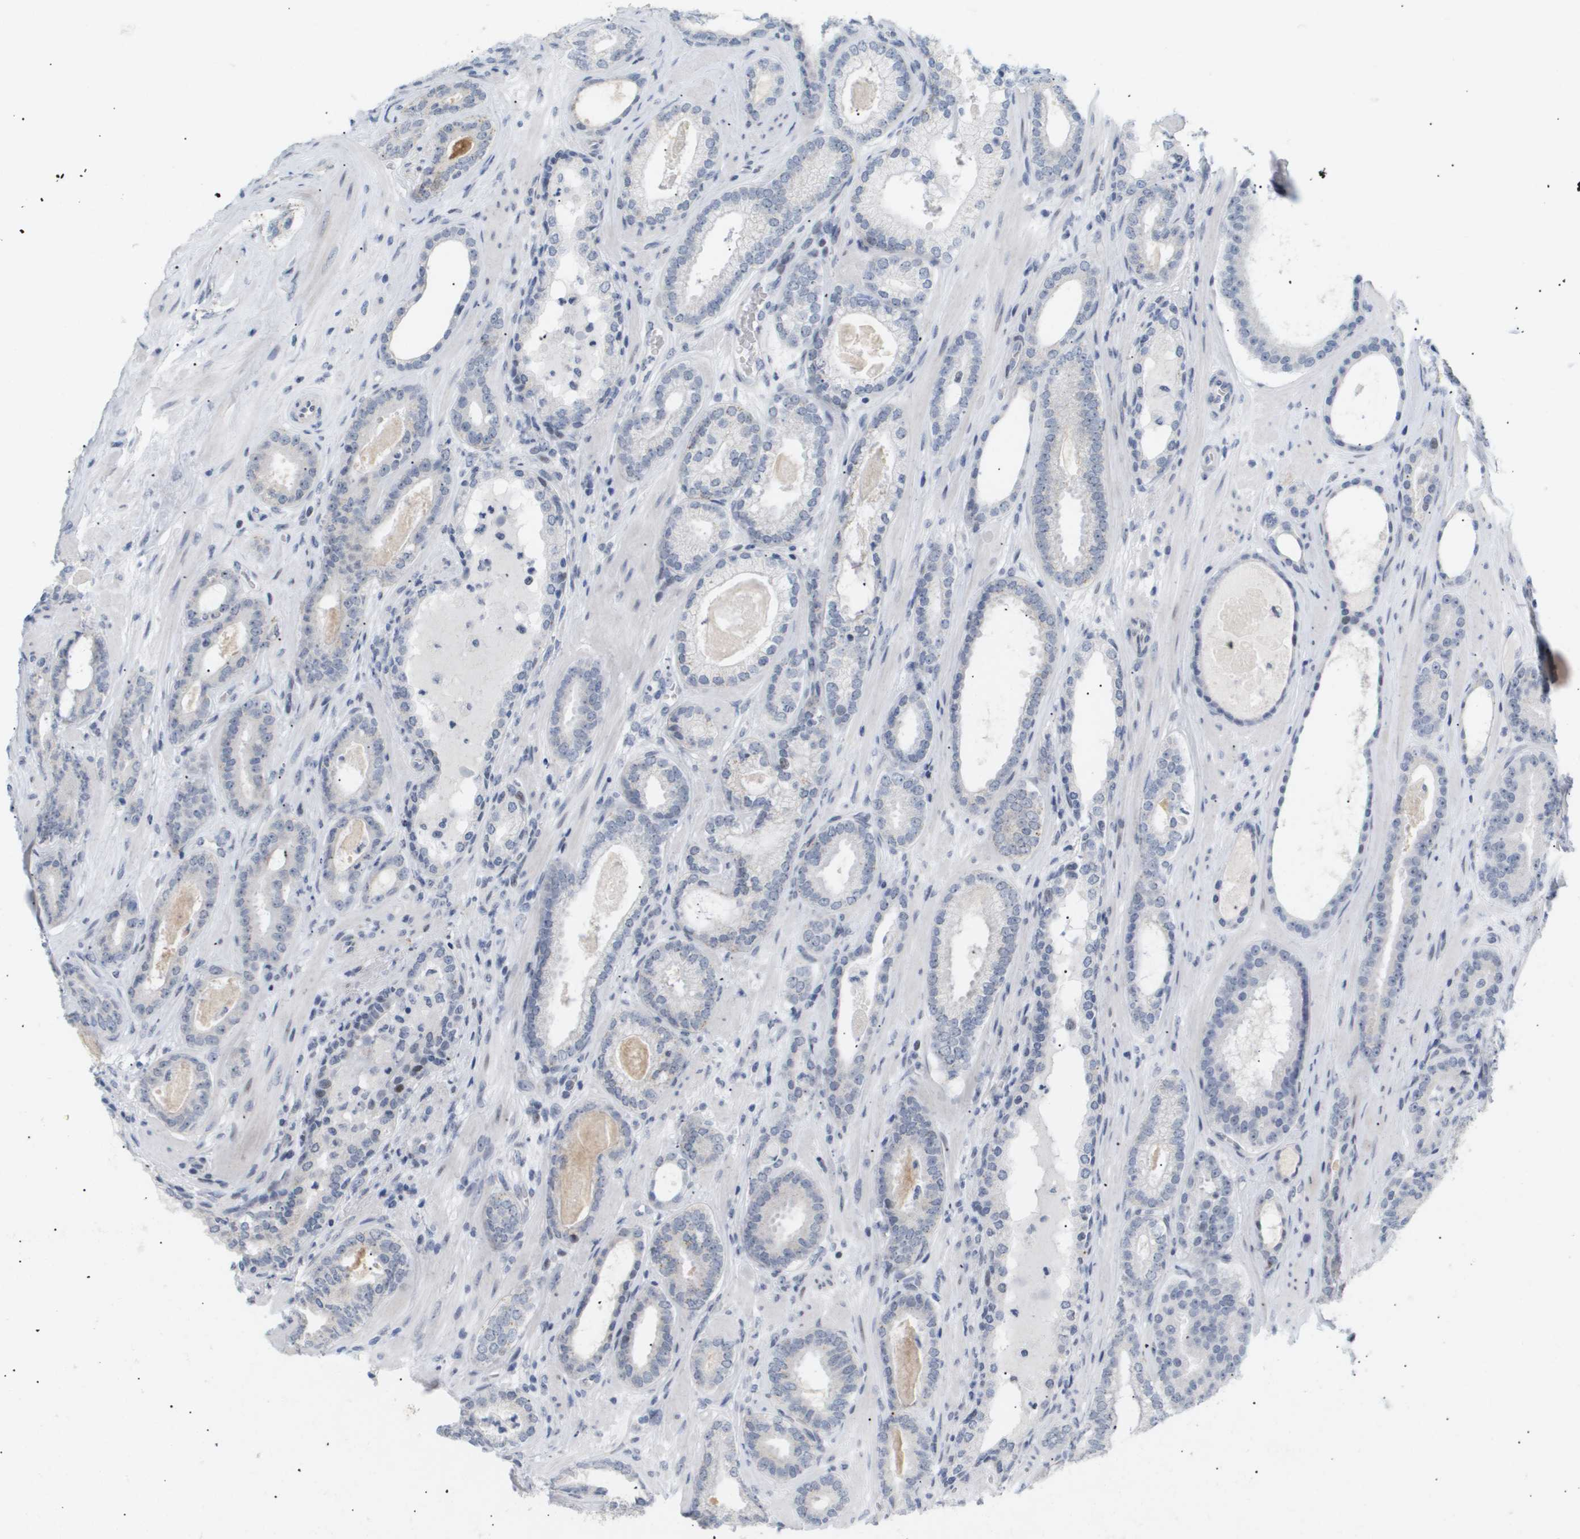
{"staining": {"intensity": "negative", "quantity": "none", "location": "none"}, "tissue": "prostate cancer", "cell_type": "Tumor cells", "image_type": "cancer", "snomed": [{"axis": "morphology", "description": "Adenocarcinoma, High grade"}, {"axis": "topography", "description": "Prostate"}], "caption": "Immunohistochemical staining of human high-grade adenocarcinoma (prostate) shows no significant expression in tumor cells.", "gene": "PPARD", "patient": {"sex": "male", "age": 60}}